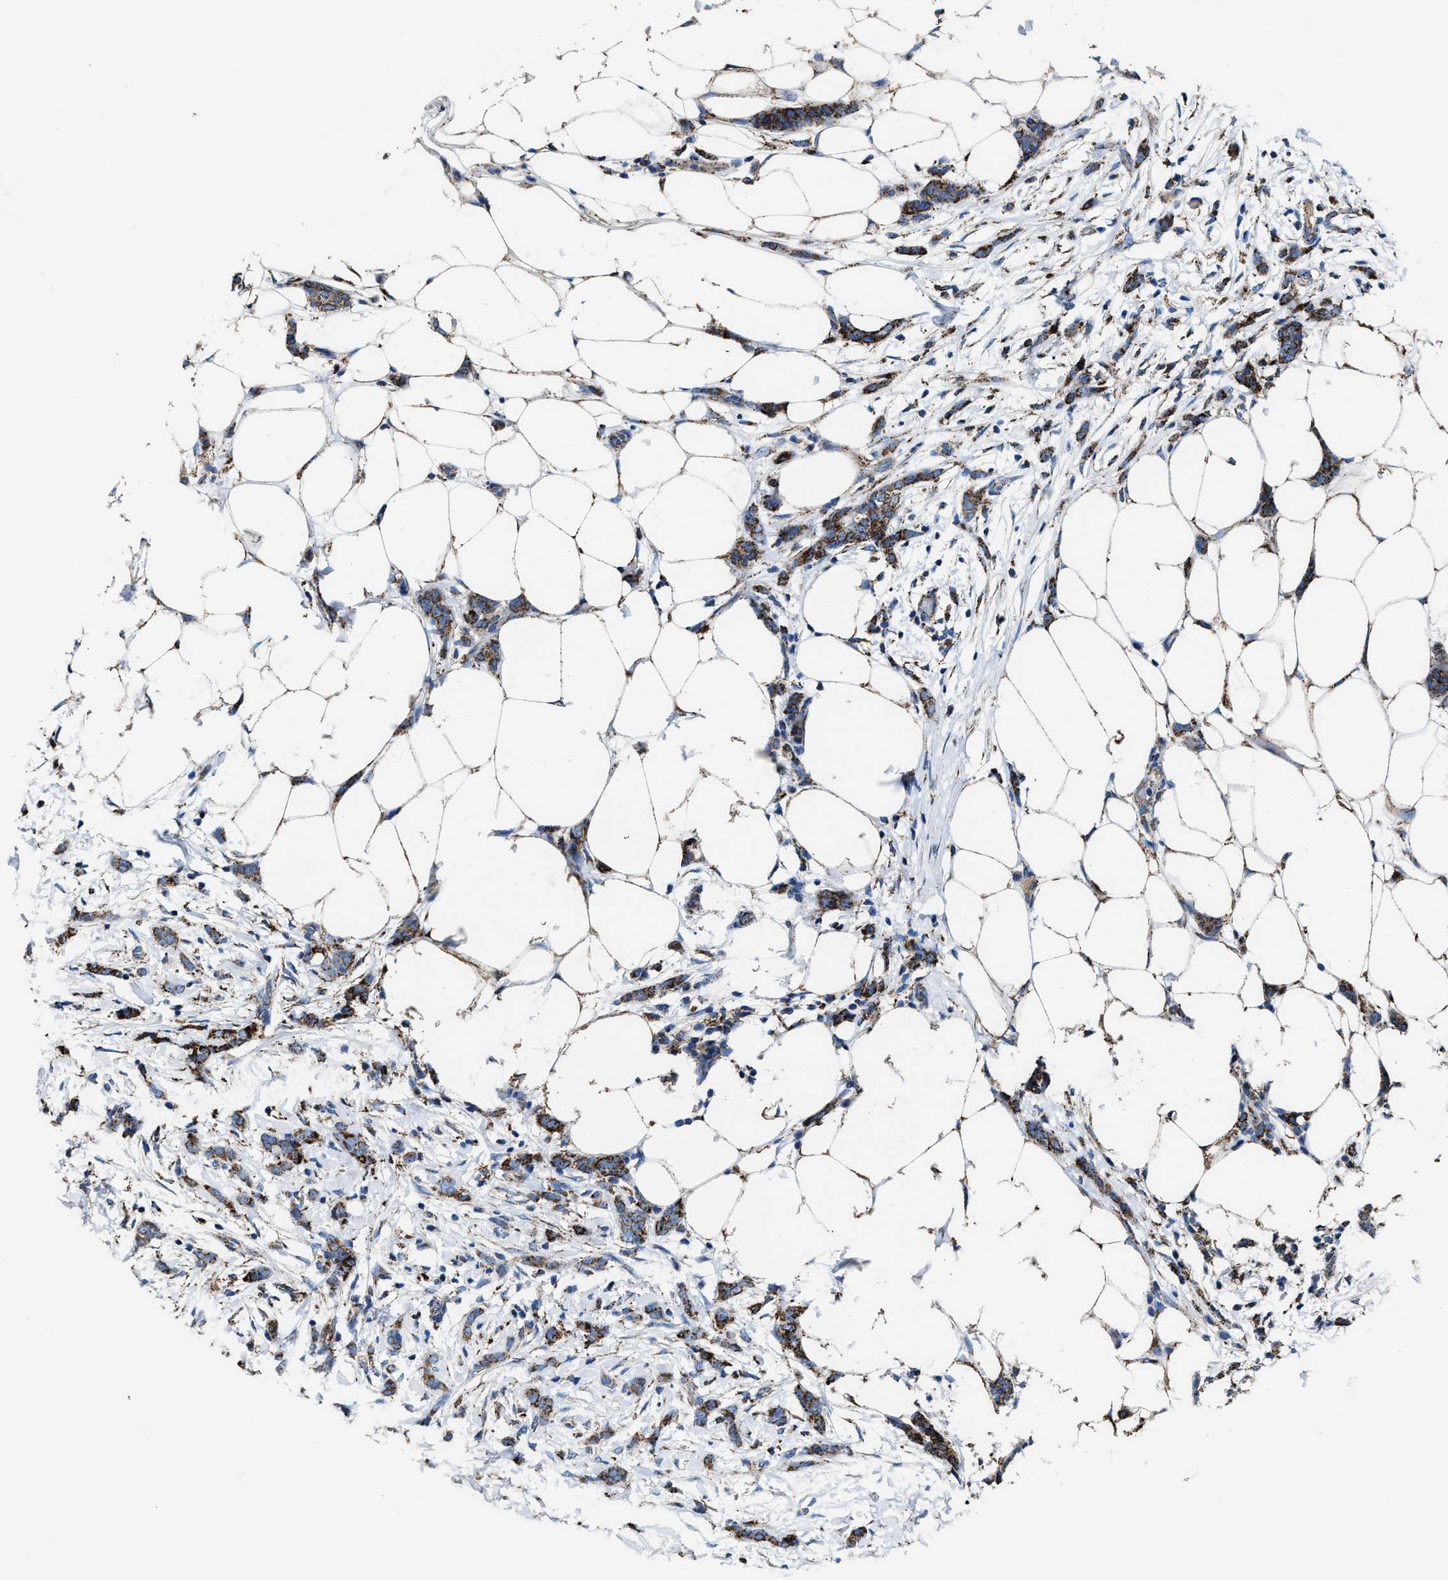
{"staining": {"intensity": "strong", "quantity": ">75%", "location": "cytoplasmic/membranous"}, "tissue": "breast cancer", "cell_type": "Tumor cells", "image_type": "cancer", "snomed": [{"axis": "morphology", "description": "Lobular carcinoma"}, {"axis": "topography", "description": "Skin"}, {"axis": "topography", "description": "Breast"}], "caption": "Breast cancer (lobular carcinoma) stained with a brown dye demonstrates strong cytoplasmic/membranous positive staining in about >75% of tumor cells.", "gene": "ALDH1B1", "patient": {"sex": "female", "age": 46}}